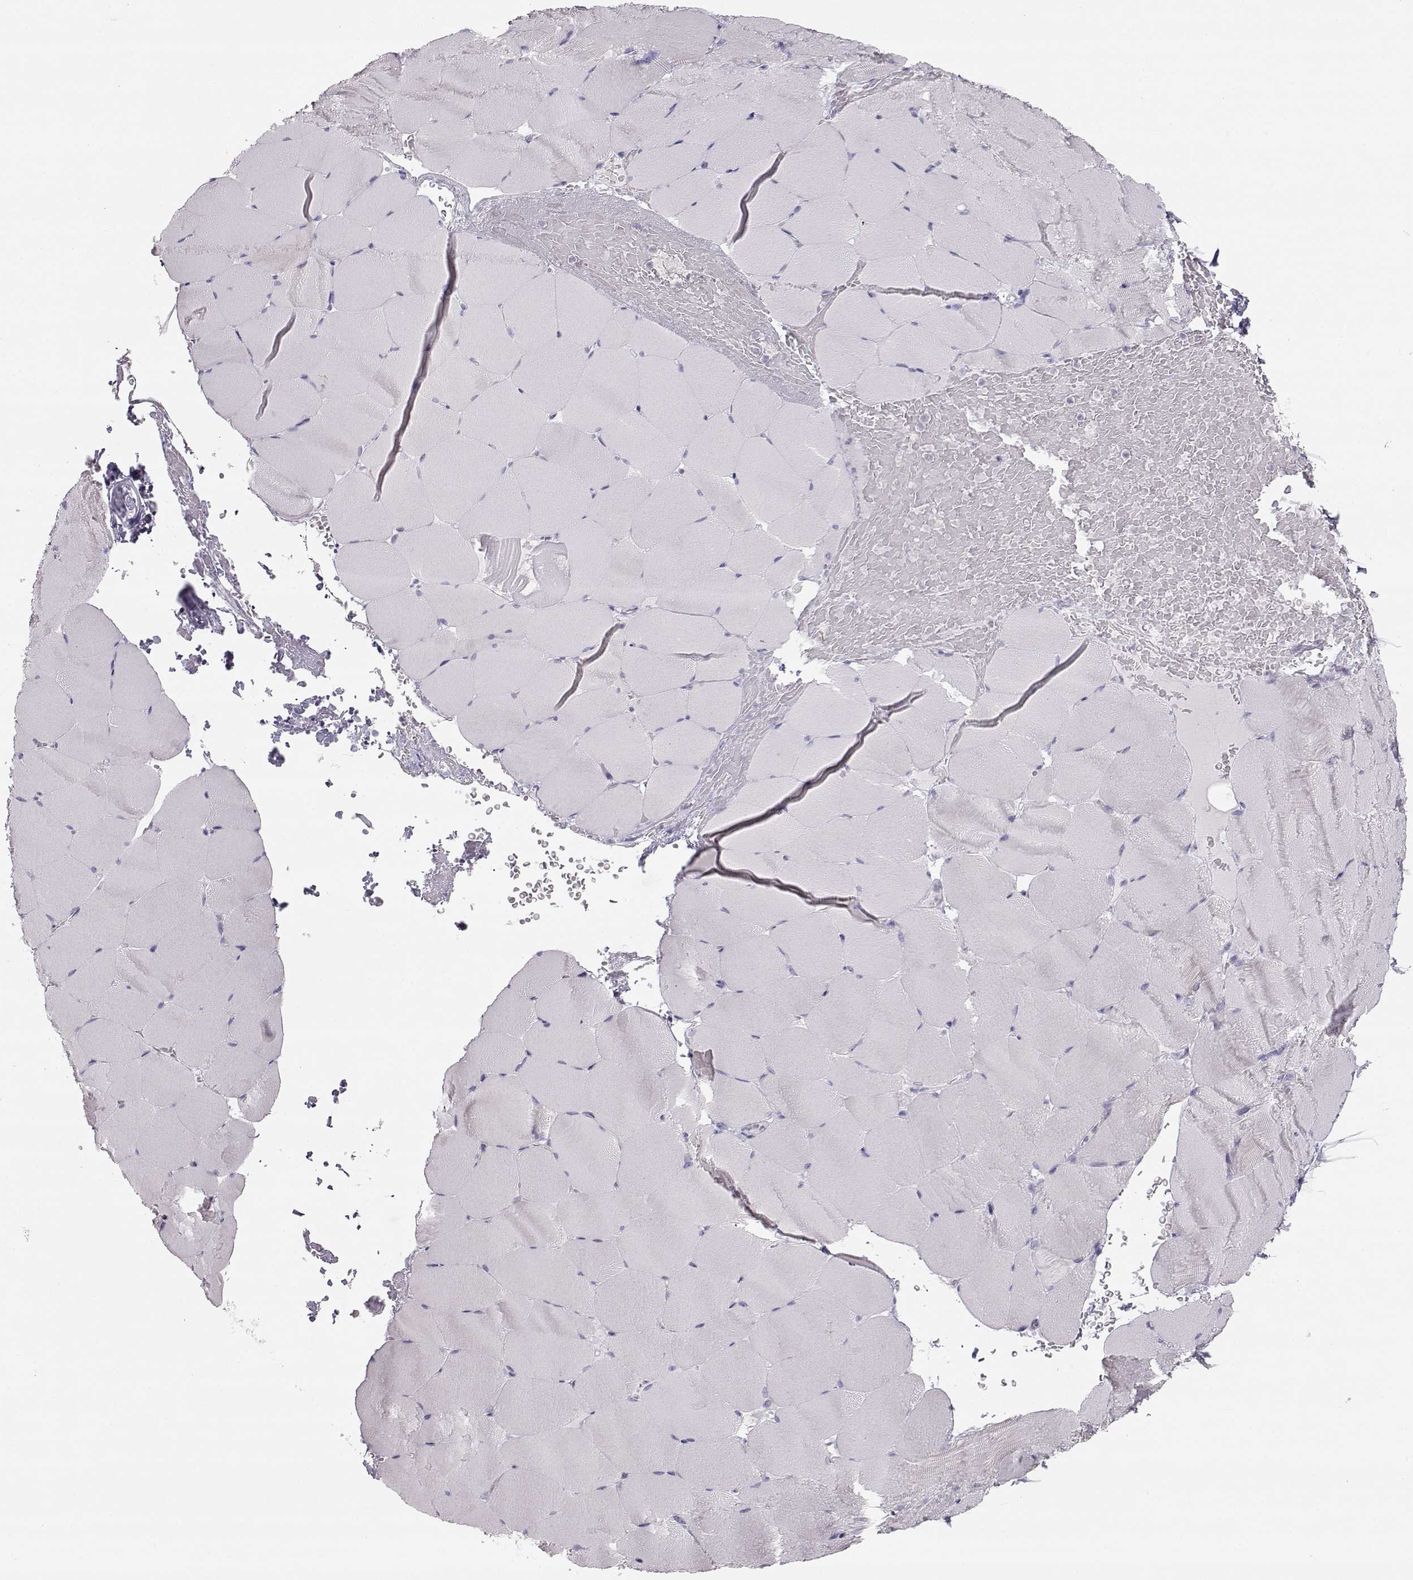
{"staining": {"intensity": "negative", "quantity": "none", "location": "none"}, "tissue": "skeletal muscle", "cell_type": "Myocytes", "image_type": "normal", "snomed": [{"axis": "morphology", "description": "Normal tissue, NOS"}, {"axis": "topography", "description": "Skeletal muscle"}], "caption": "A high-resolution photomicrograph shows immunohistochemistry (IHC) staining of normal skeletal muscle, which exhibits no significant staining in myocytes. Brightfield microscopy of immunohistochemistry (IHC) stained with DAB (brown) and hematoxylin (blue), captured at high magnification.", "gene": "LEPR", "patient": {"sex": "female", "age": 37}}